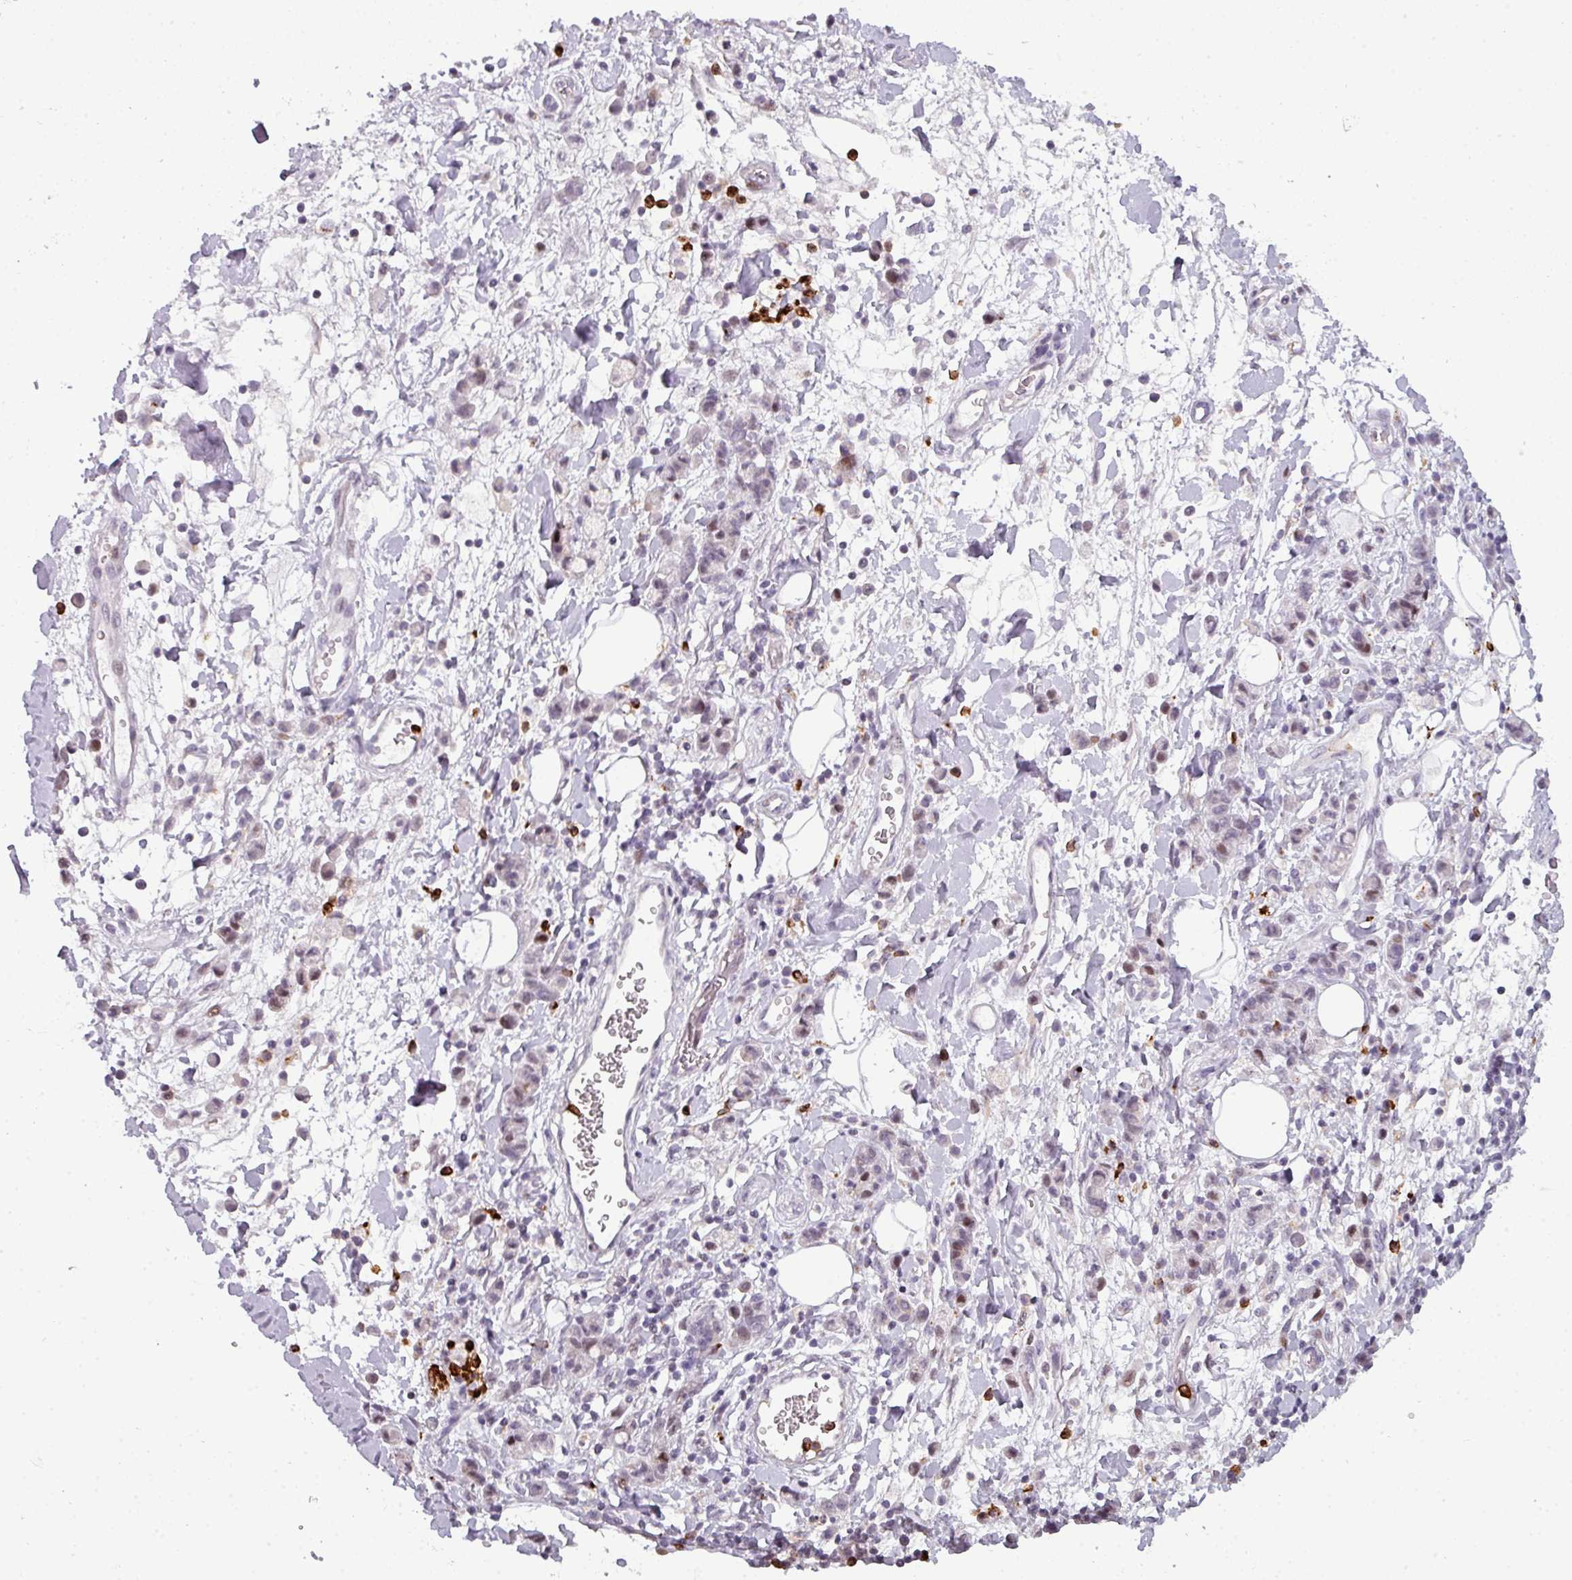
{"staining": {"intensity": "negative", "quantity": "none", "location": "none"}, "tissue": "stomach cancer", "cell_type": "Tumor cells", "image_type": "cancer", "snomed": [{"axis": "morphology", "description": "Adenocarcinoma, NOS"}, {"axis": "topography", "description": "Stomach"}], "caption": "Image shows no protein positivity in tumor cells of stomach cancer (adenocarcinoma) tissue.", "gene": "TMEFF1", "patient": {"sex": "male", "age": 77}}